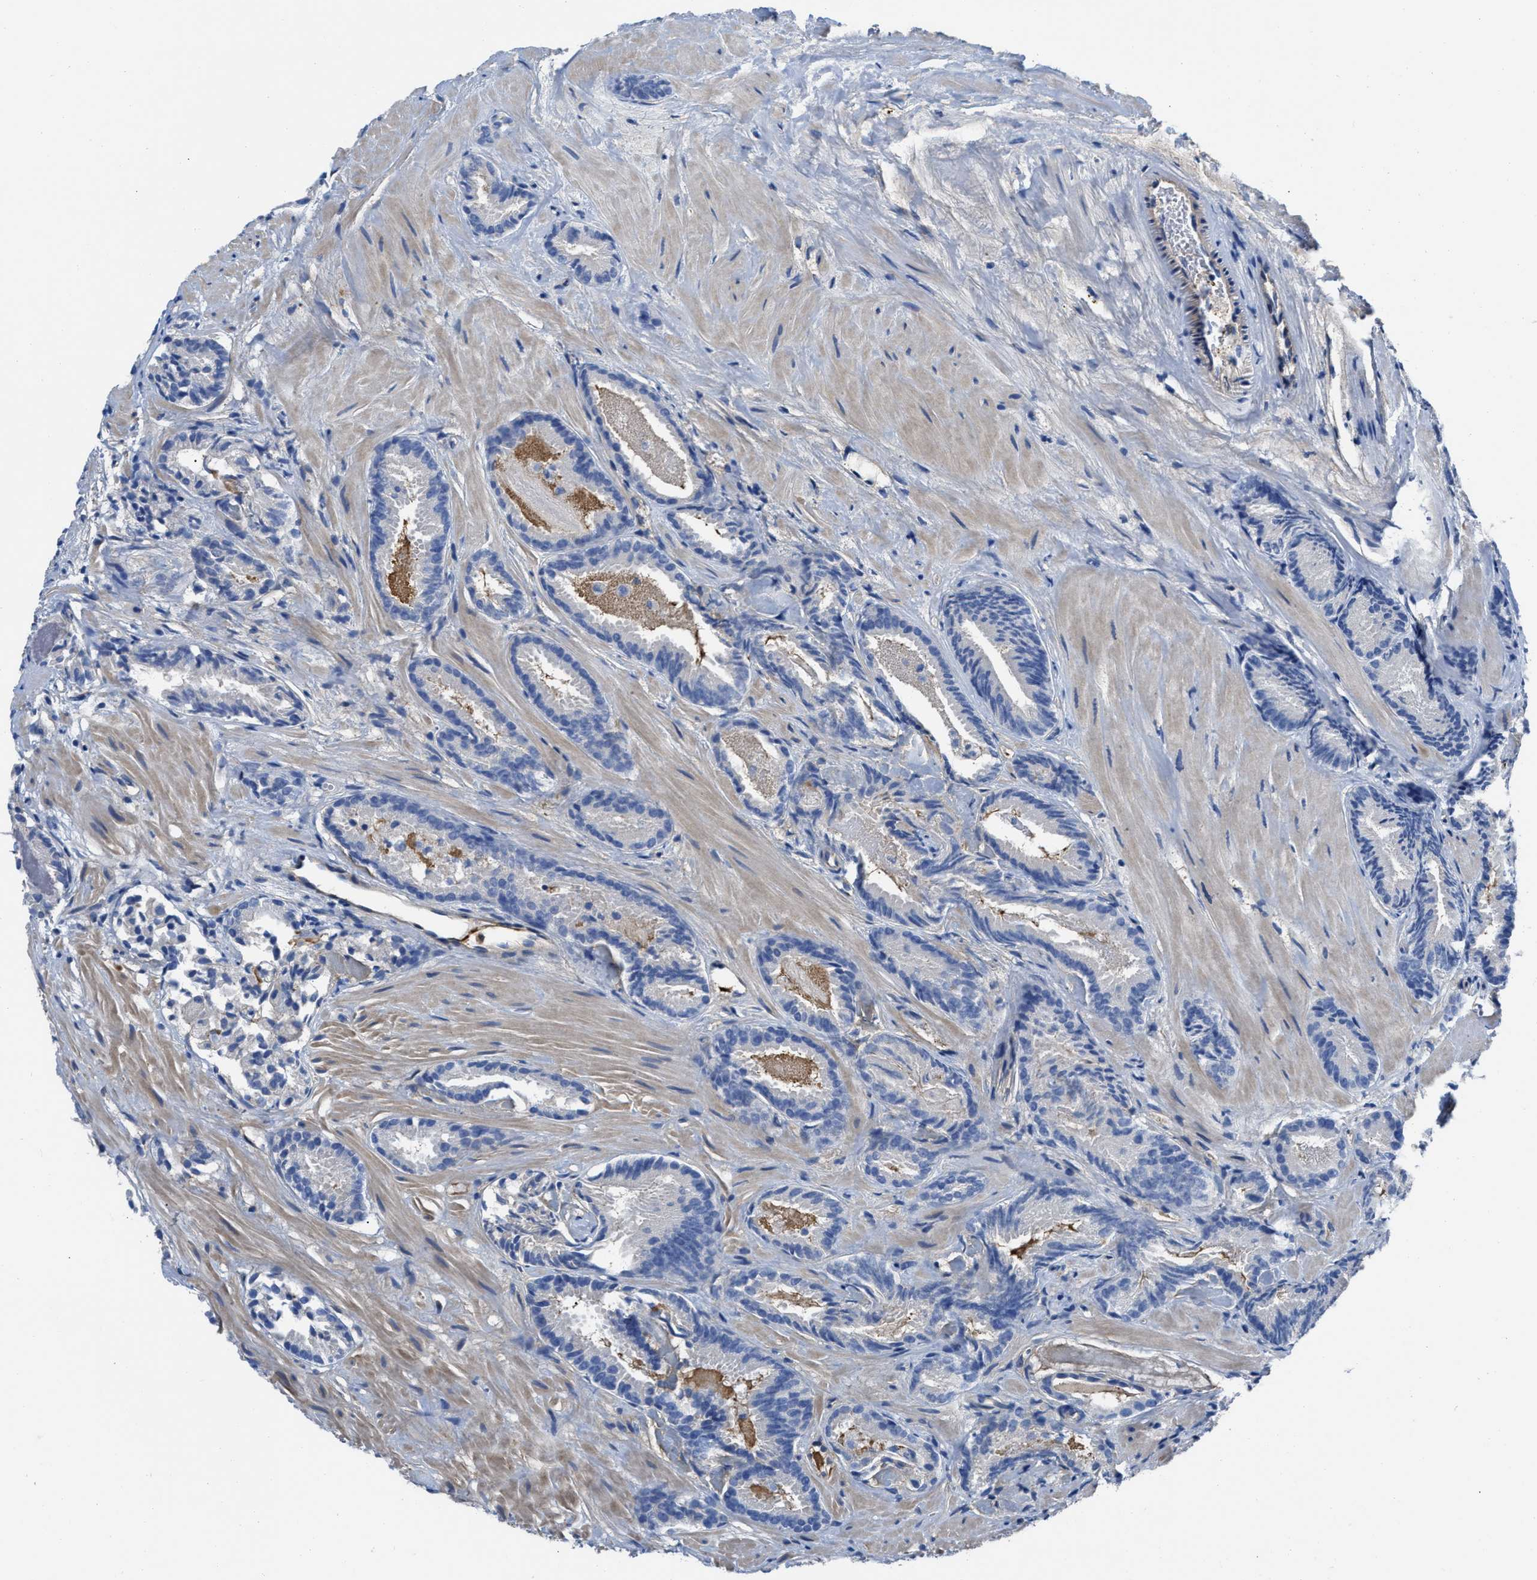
{"staining": {"intensity": "negative", "quantity": "none", "location": "none"}, "tissue": "prostate cancer", "cell_type": "Tumor cells", "image_type": "cancer", "snomed": [{"axis": "morphology", "description": "Adenocarcinoma, Low grade"}, {"axis": "topography", "description": "Prostate"}], "caption": "Photomicrograph shows no protein positivity in tumor cells of prostate cancer (adenocarcinoma (low-grade)) tissue. (DAB IHC visualized using brightfield microscopy, high magnification).", "gene": "TRIOBP", "patient": {"sex": "male", "age": 51}}